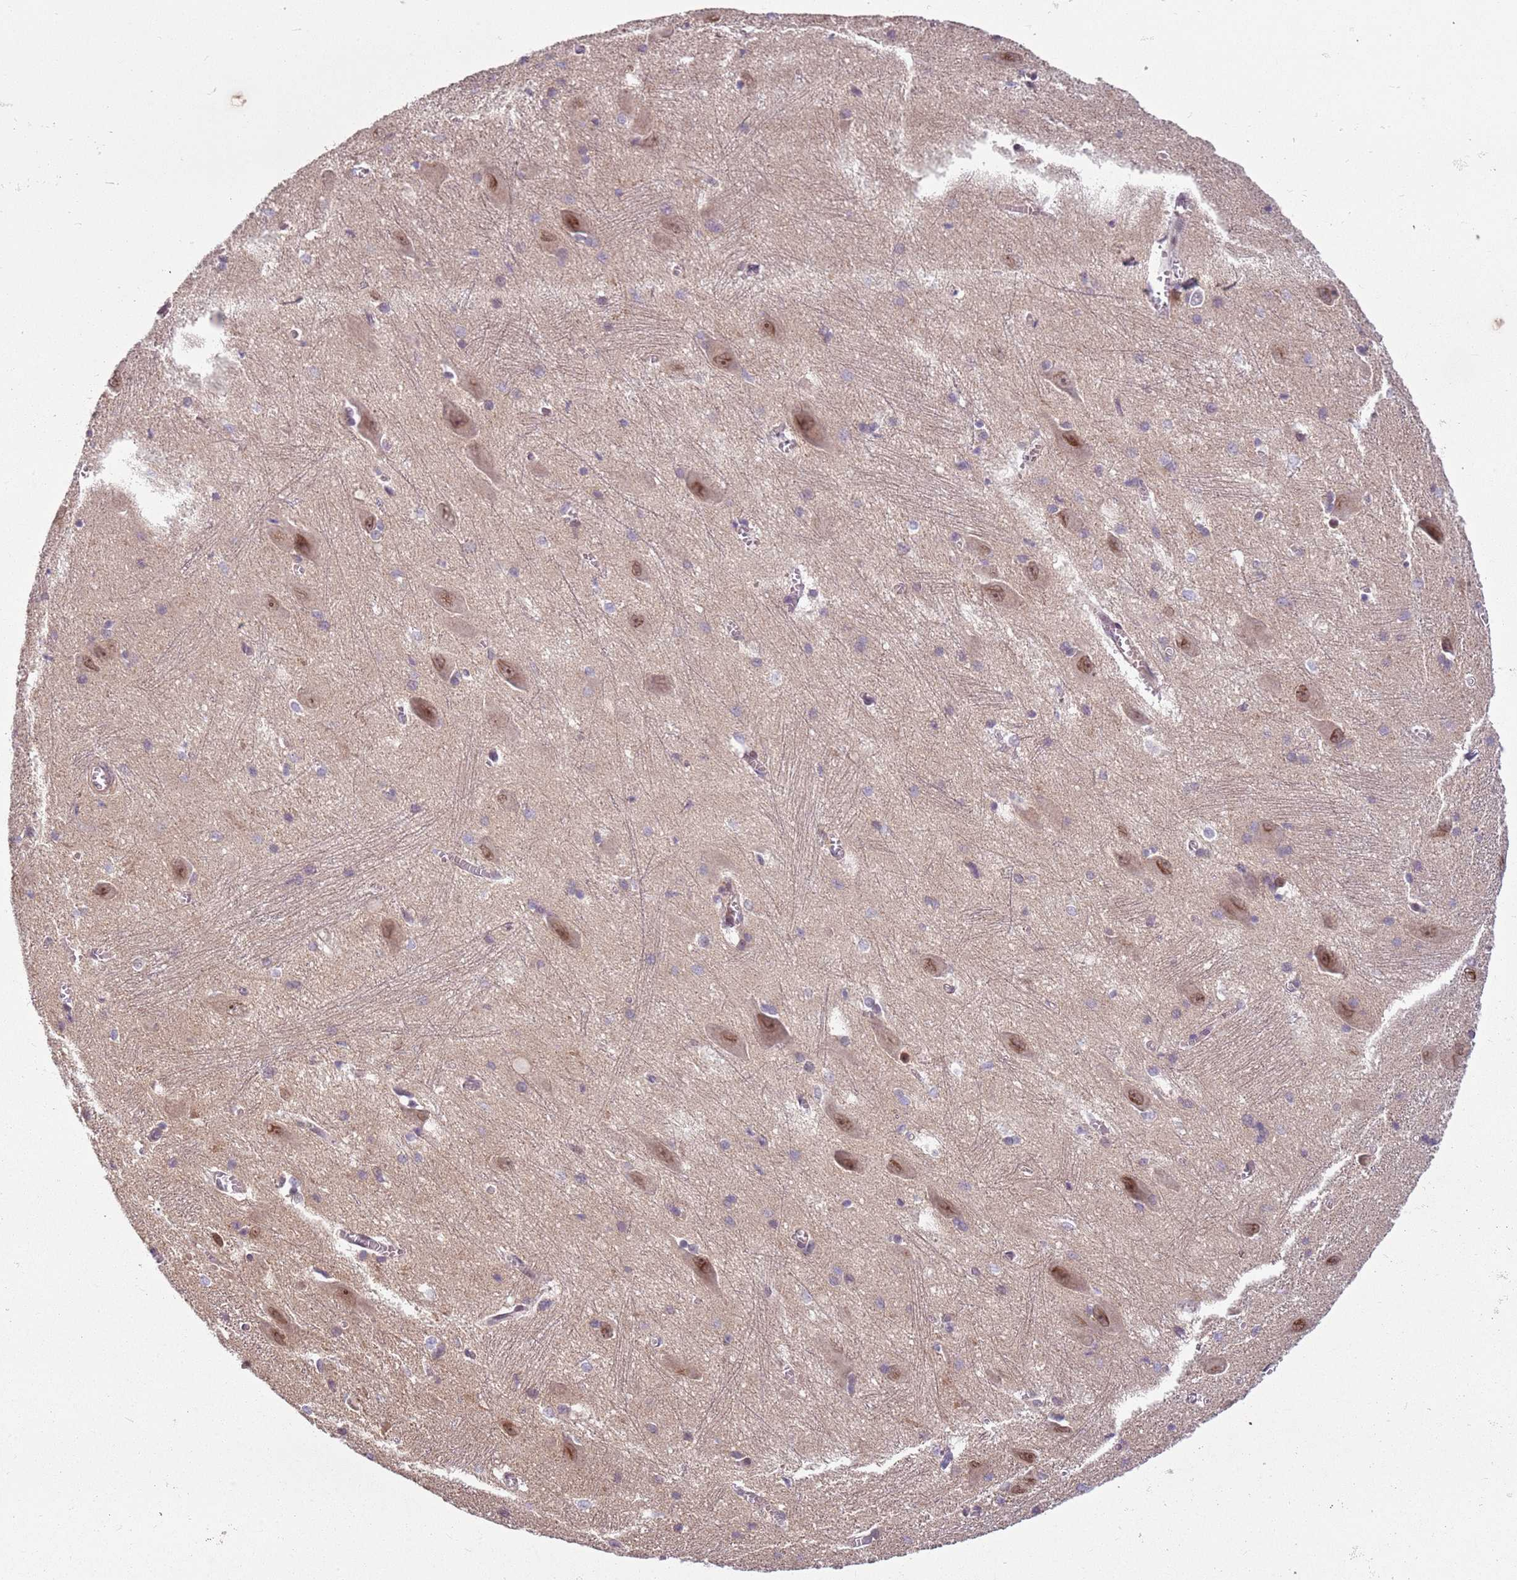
{"staining": {"intensity": "negative", "quantity": "none", "location": "none"}, "tissue": "caudate", "cell_type": "Glial cells", "image_type": "normal", "snomed": [{"axis": "morphology", "description": "Normal tissue, NOS"}, {"axis": "topography", "description": "Lateral ventricle wall"}], "caption": "There is no significant positivity in glial cells of caudate.", "gene": "CHURC1", "patient": {"sex": "male", "age": 37}}